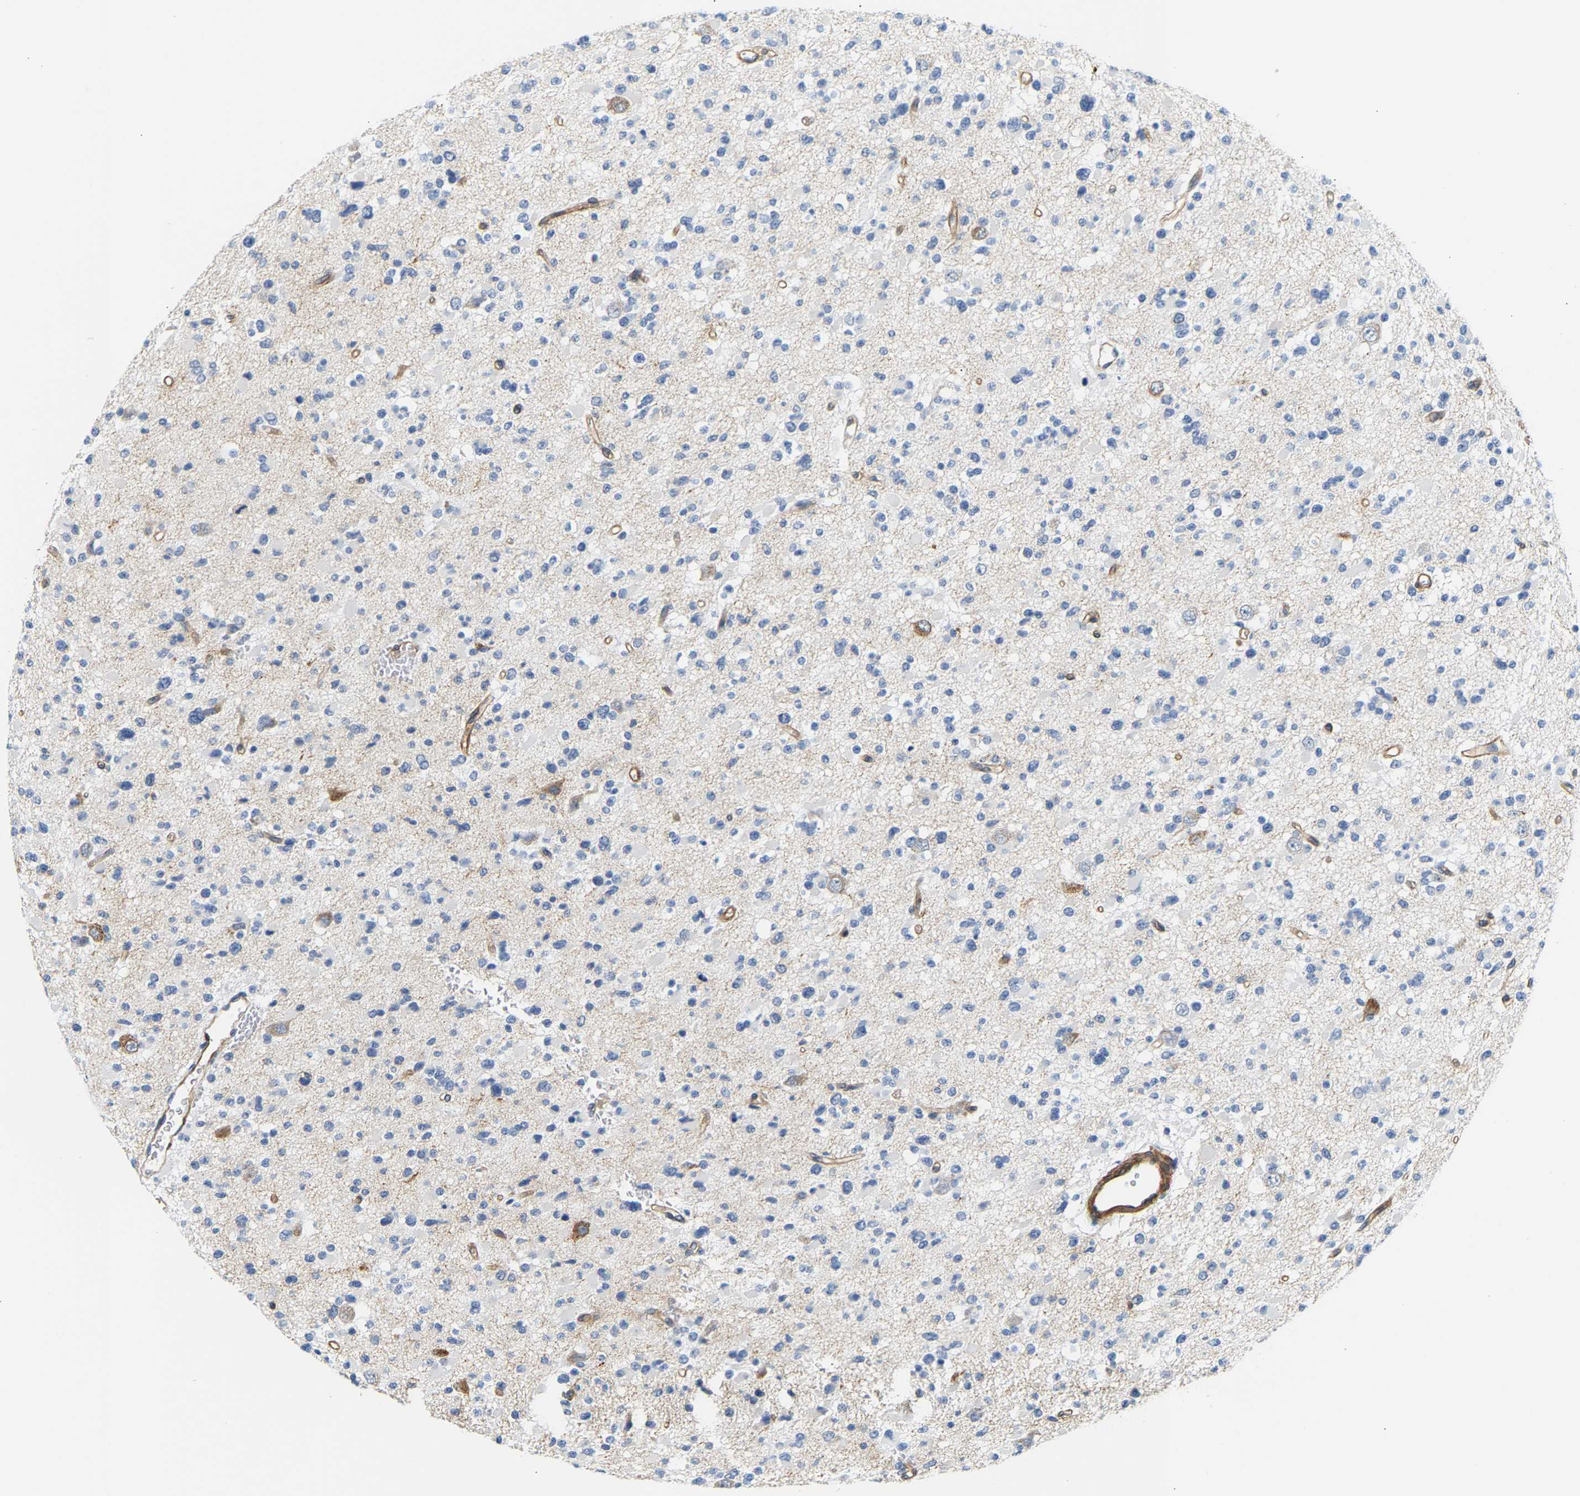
{"staining": {"intensity": "negative", "quantity": "none", "location": "none"}, "tissue": "glioma", "cell_type": "Tumor cells", "image_type": "cancer", "snomed": [{"axis": "morphology", "description": "Glioma, malignant, Low grade"}, {"axis": "topography", "description": "Brain"}], "caption": "Human malignant low-grade glioma stained for a protein using immunohistochemistry (IHC) displays no expression in tumor cells.", "gene": "PAWR", "patient": {"sex": "female", "age": 22}}